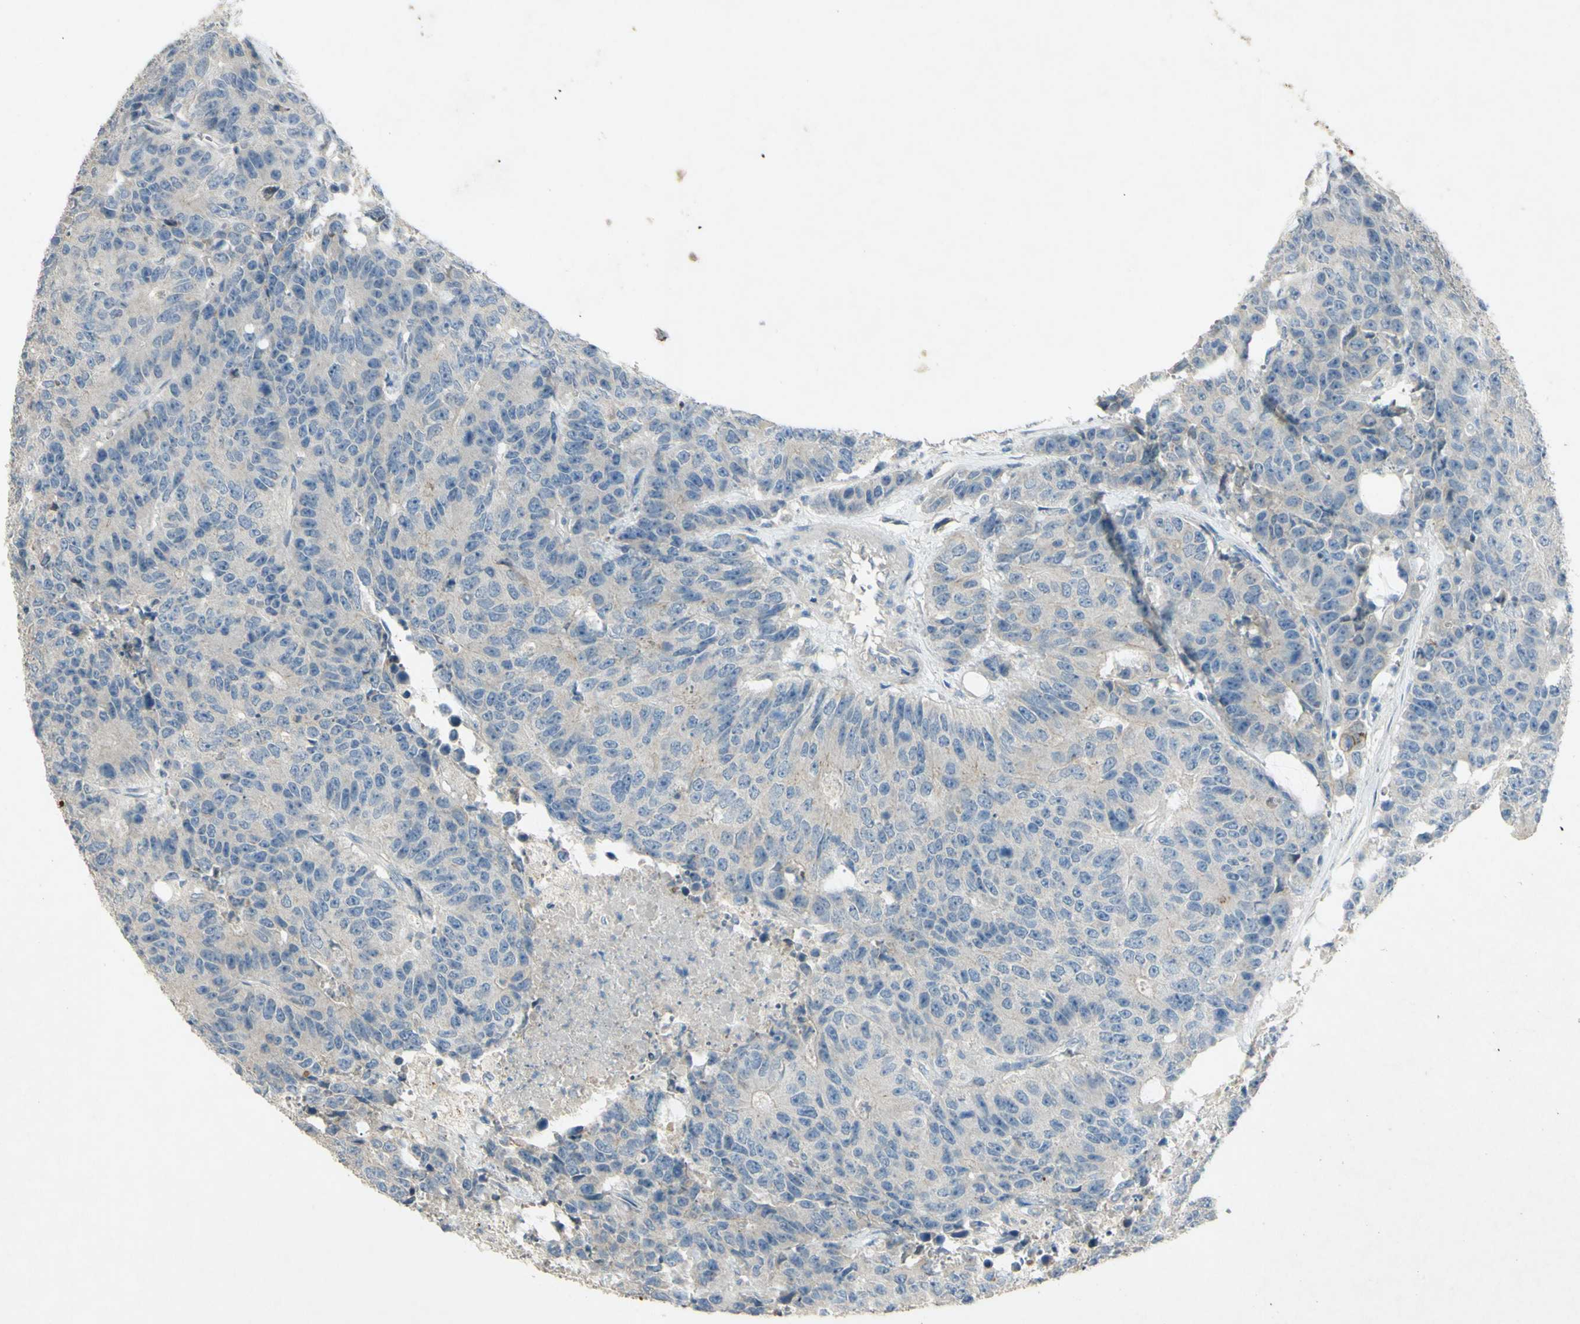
{"staining": {"intensity": "negative", "quantity": "none", "location": "none"}, "tissue": "colorectal cancer", "cell_type": "Tumor cells", "image_type": "cancer", "snomed": [{"axis": "morphology", "description": "Adenocarcinoma, NOS"}, {"axis": "topography", "description": "Colon"}], "caption": "Tumor cells show no significant positivity in adenocarcinoma (colorectal). The staining is performed using DAB brown chromogen with nuclei counter-stained in using hematoxylin.", "gene": "TIMM21", "patient": {"sex": "female", "age": 86}}